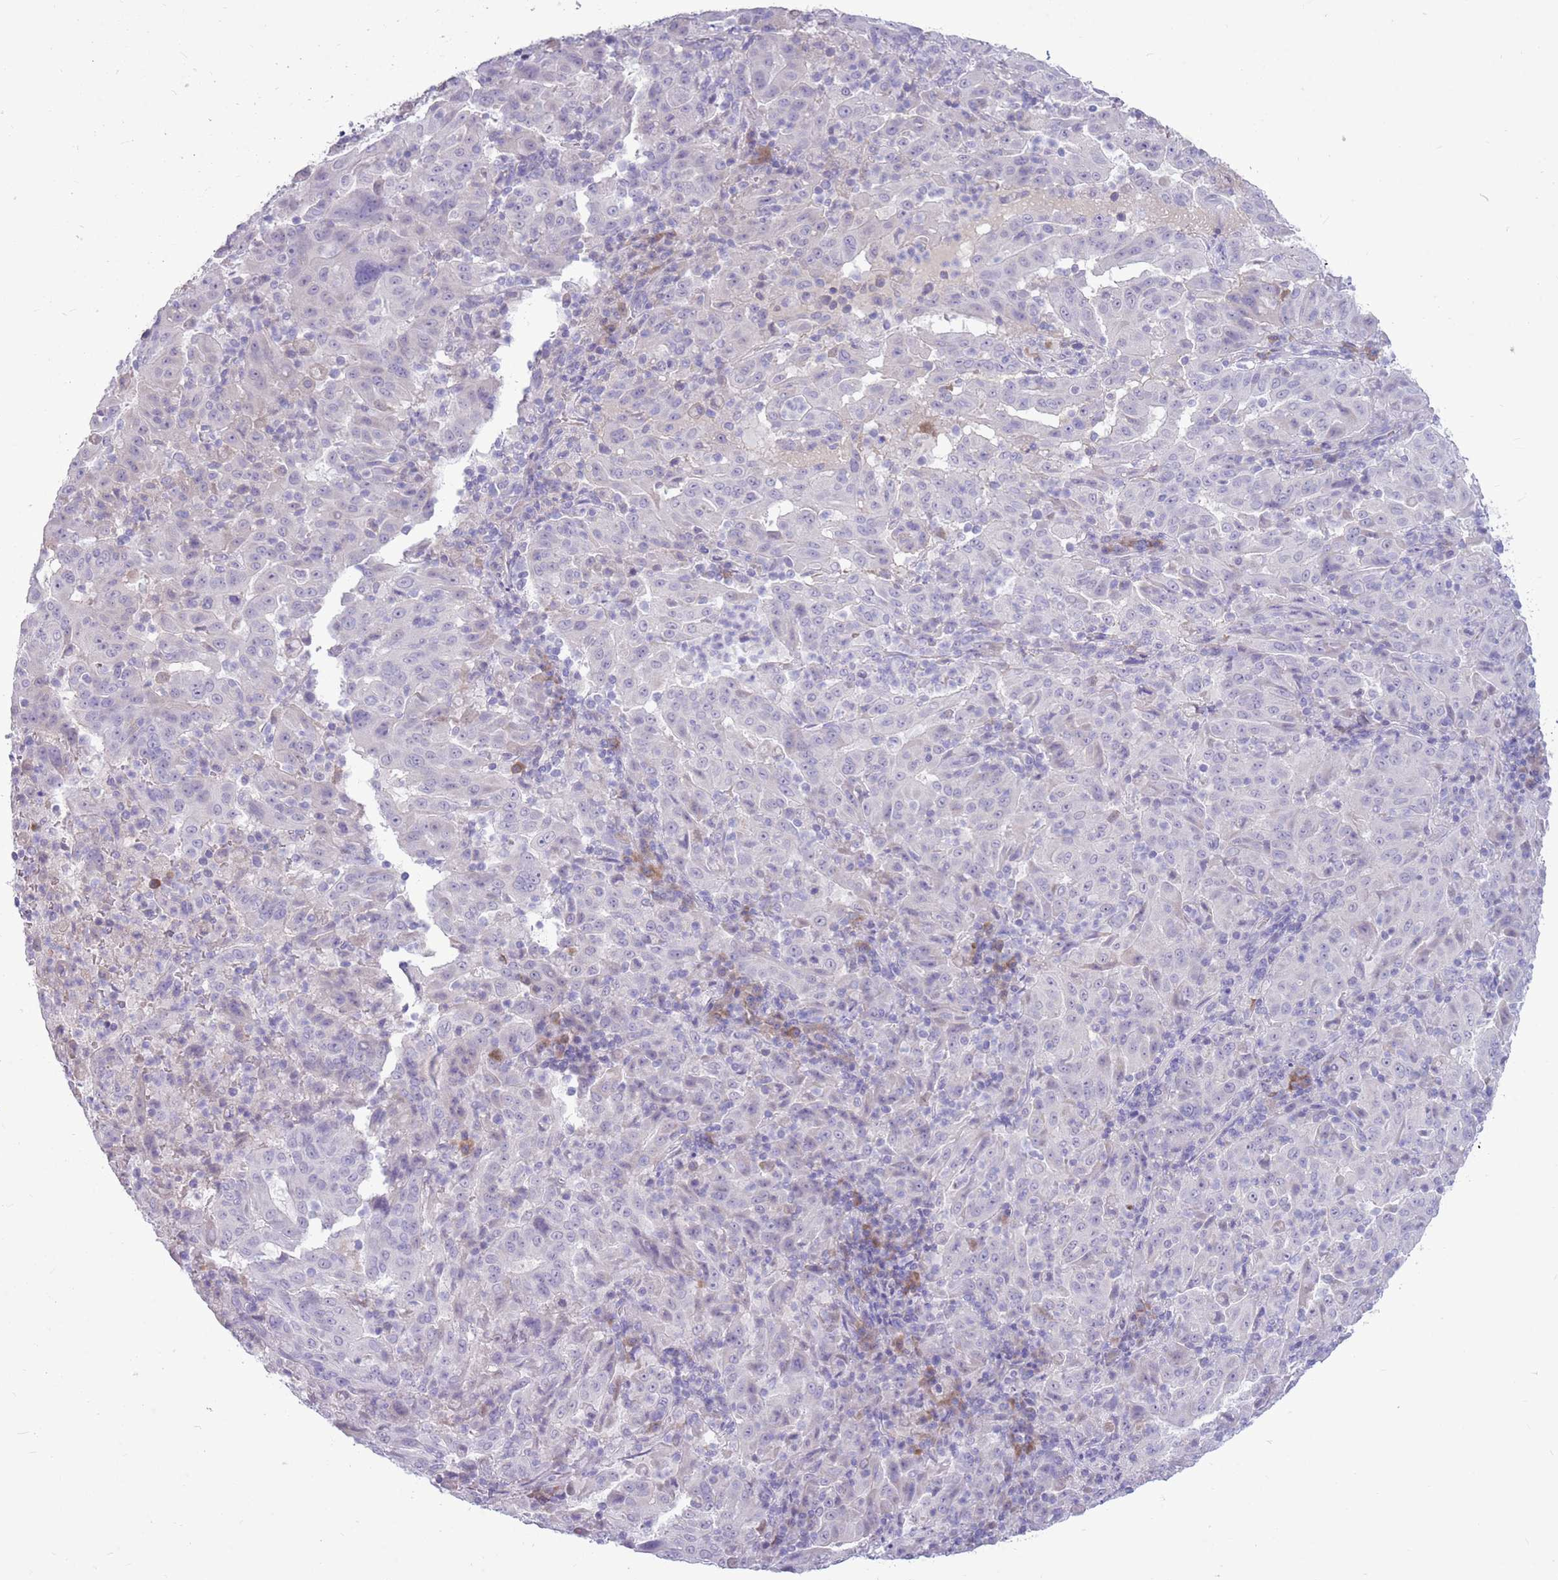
{"staining": {"intensity": "negative", "quantity": "none", "location": "none"}, "tissue": "pancreatic cancer", "cell_type": "Tumor cells", "image_type": "cancer", "snomed": [{"axis": "morphology", "description": "Adenocarcinoma, NOS"}, {"axis": "topography", "description": "Pancreas"}], "caption": "Adenocarcinoma (pancreatic) stained for a protein using IHC exhibits no staining tumor cells.", "gene": "ZNF425", "patient": {"sex": "male", "age": 63}}